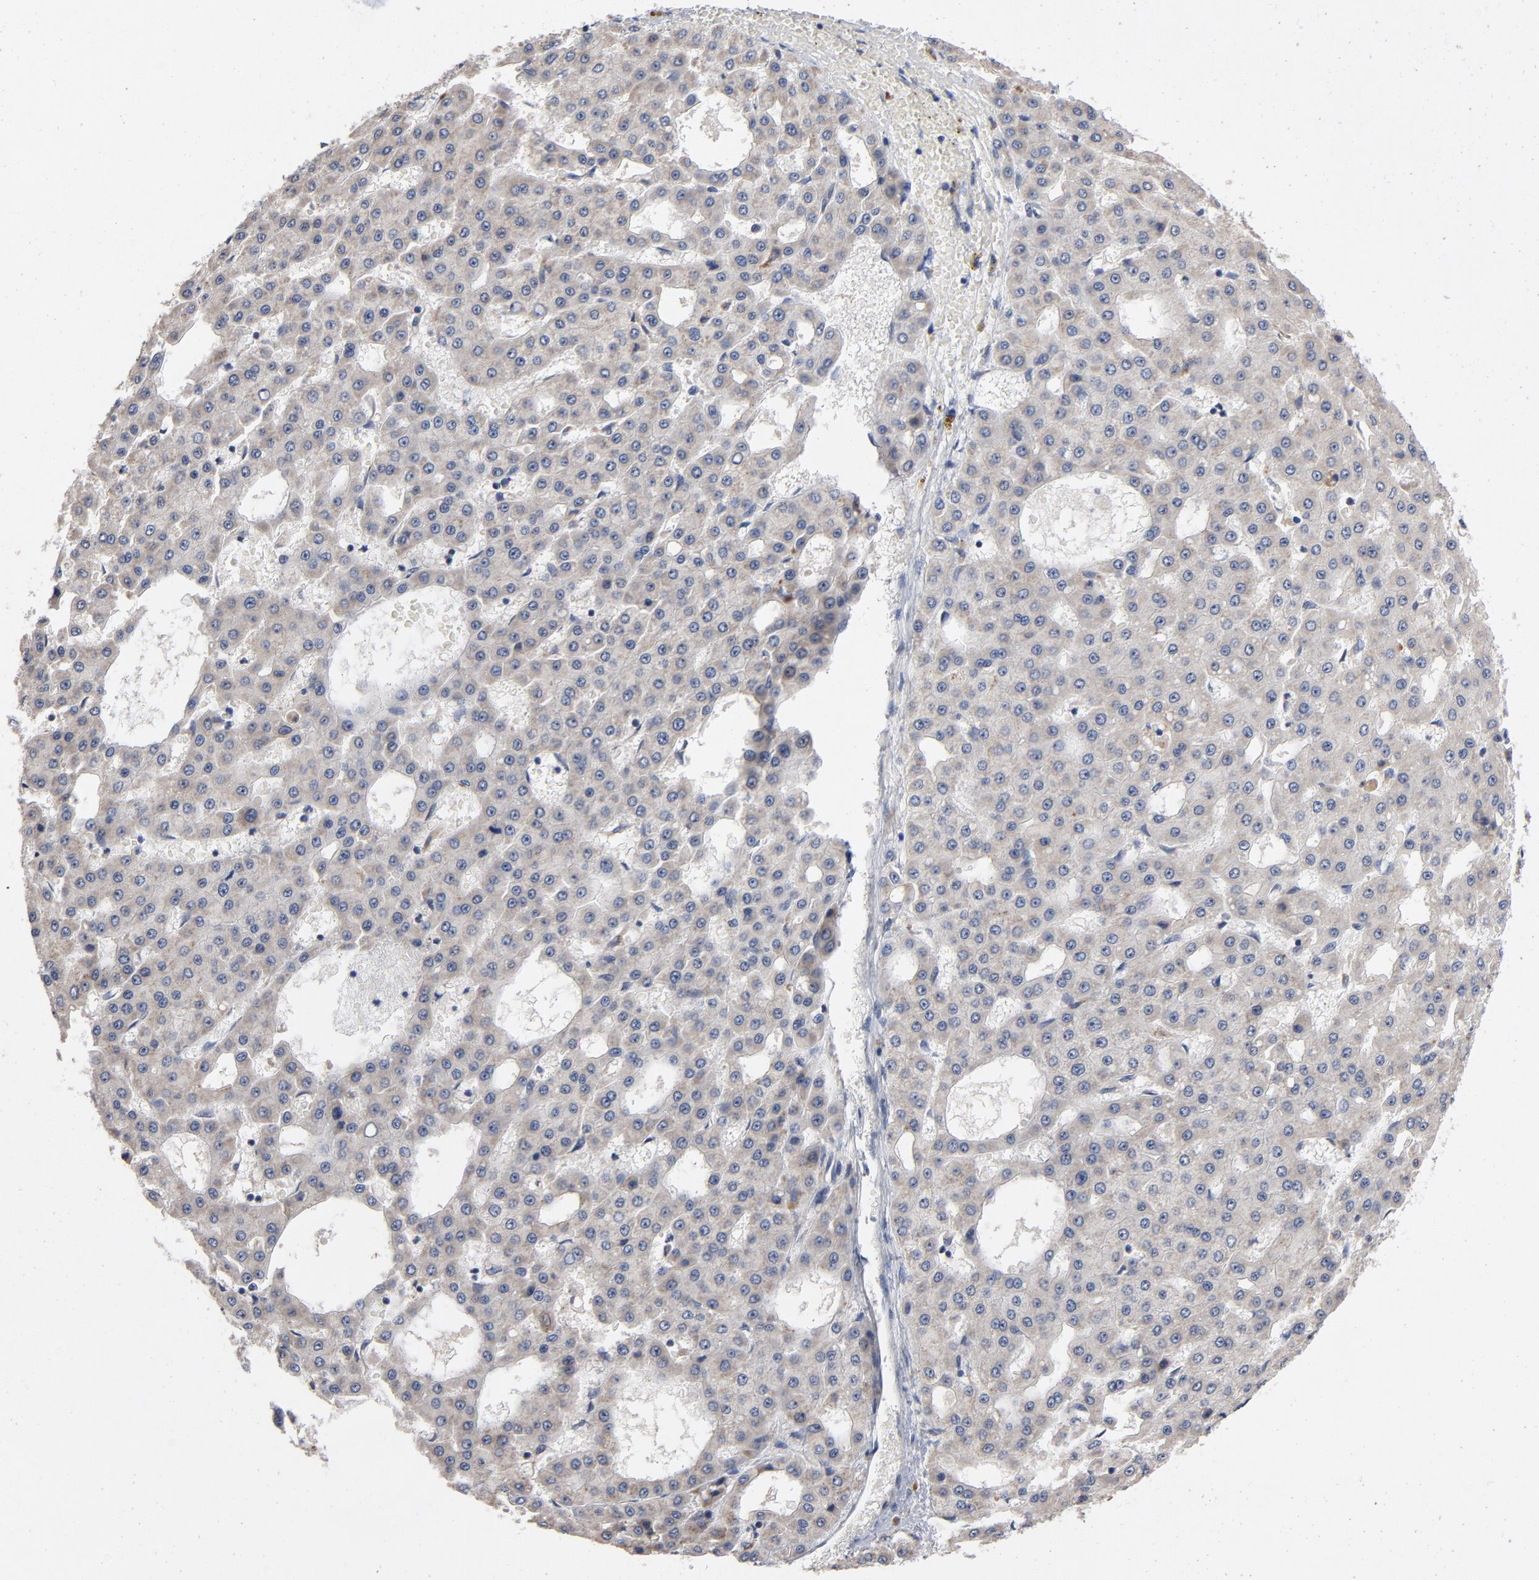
{"staining": {"intensity": "weak", "quantity": "25%-75%", "location": "cytoplasmic/membranous"}, "tissue": "liver cancer", "cell_type": "Tumor cells", "image_type": "cancer", "snomed": [{"axis": "morphology", "description": "Carcinoma, Hepatocellular, NOS"}, {"axis": "topography", "description": "Liver"}], "caption": "The immunohistochemical stain shows weak cytoplasmic/membranous positivity in tumor cells of liver cancer (hepatocellular carcinoma) tissue.", "gene": "CCDC134", "patient": {"sex": "male", "age": 47}}